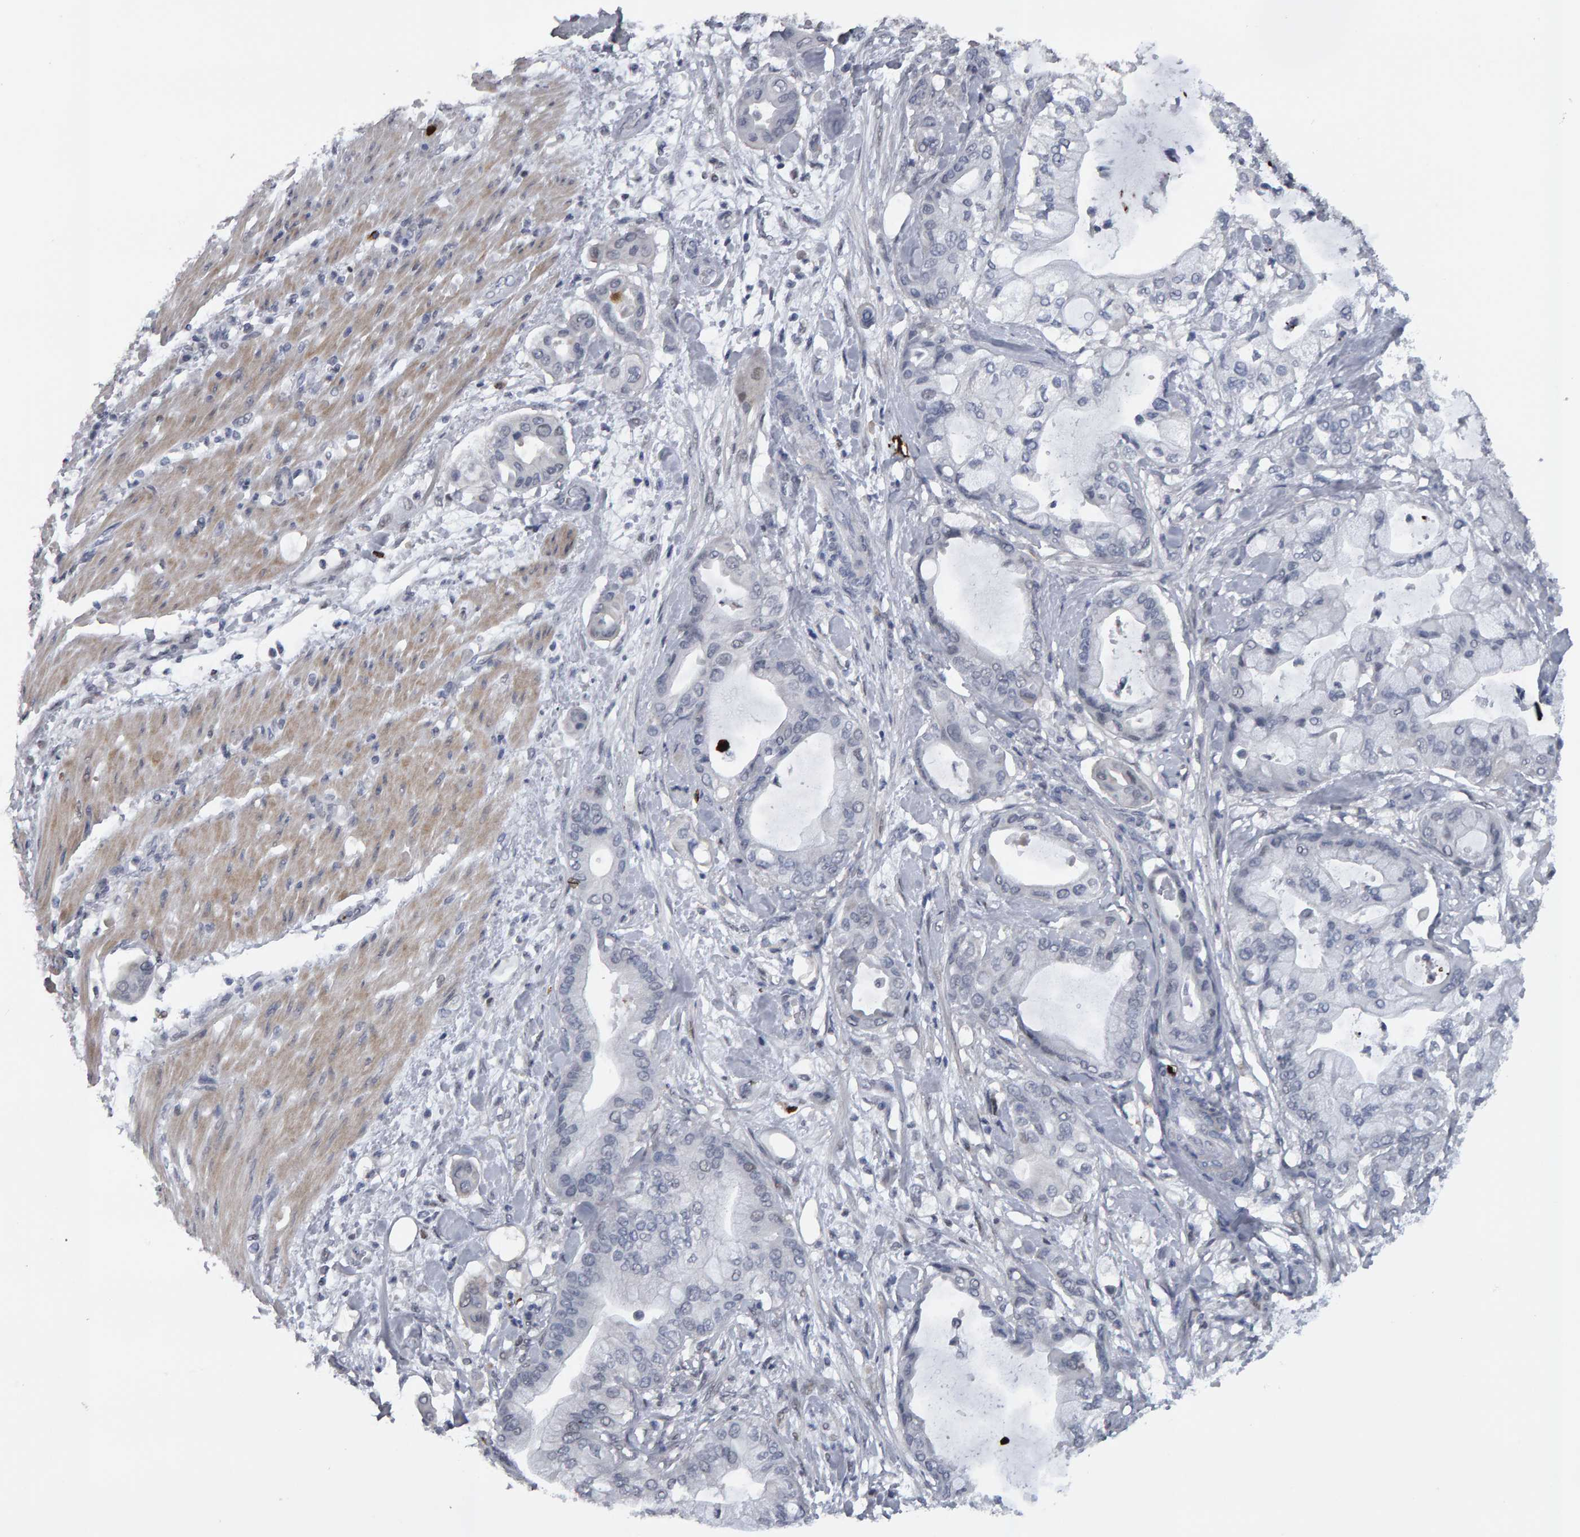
{"staining": {"intensity": "negative", "quantity": "none", "location": "none"}, "tissue": "pancreatic cancer", "cell_type": "Tumor cells", "image_type": "cancer", "snomed": [{"axis": "morphology", "description": "Adenocarcinoma, NOS"}, {"axis": "morphology", "description": "Adenocarcinoma, metastatic, NOS"}, {"axis": "topography", "description": "Lymph node"}, {"axis": "topography", "description": "Pancreas"}, {"axis": "topography", "description": "Duodenum"}], "caption": "An immunohistochemistry histopathology image of metastatic adenocarcinoma (pancreatic) is shown. There is no staining in tumor cells of metastatic adenocarcinoma (pancreatic).", "gene": "IPO8", "patient": {"sex": "female", "age": 64}}